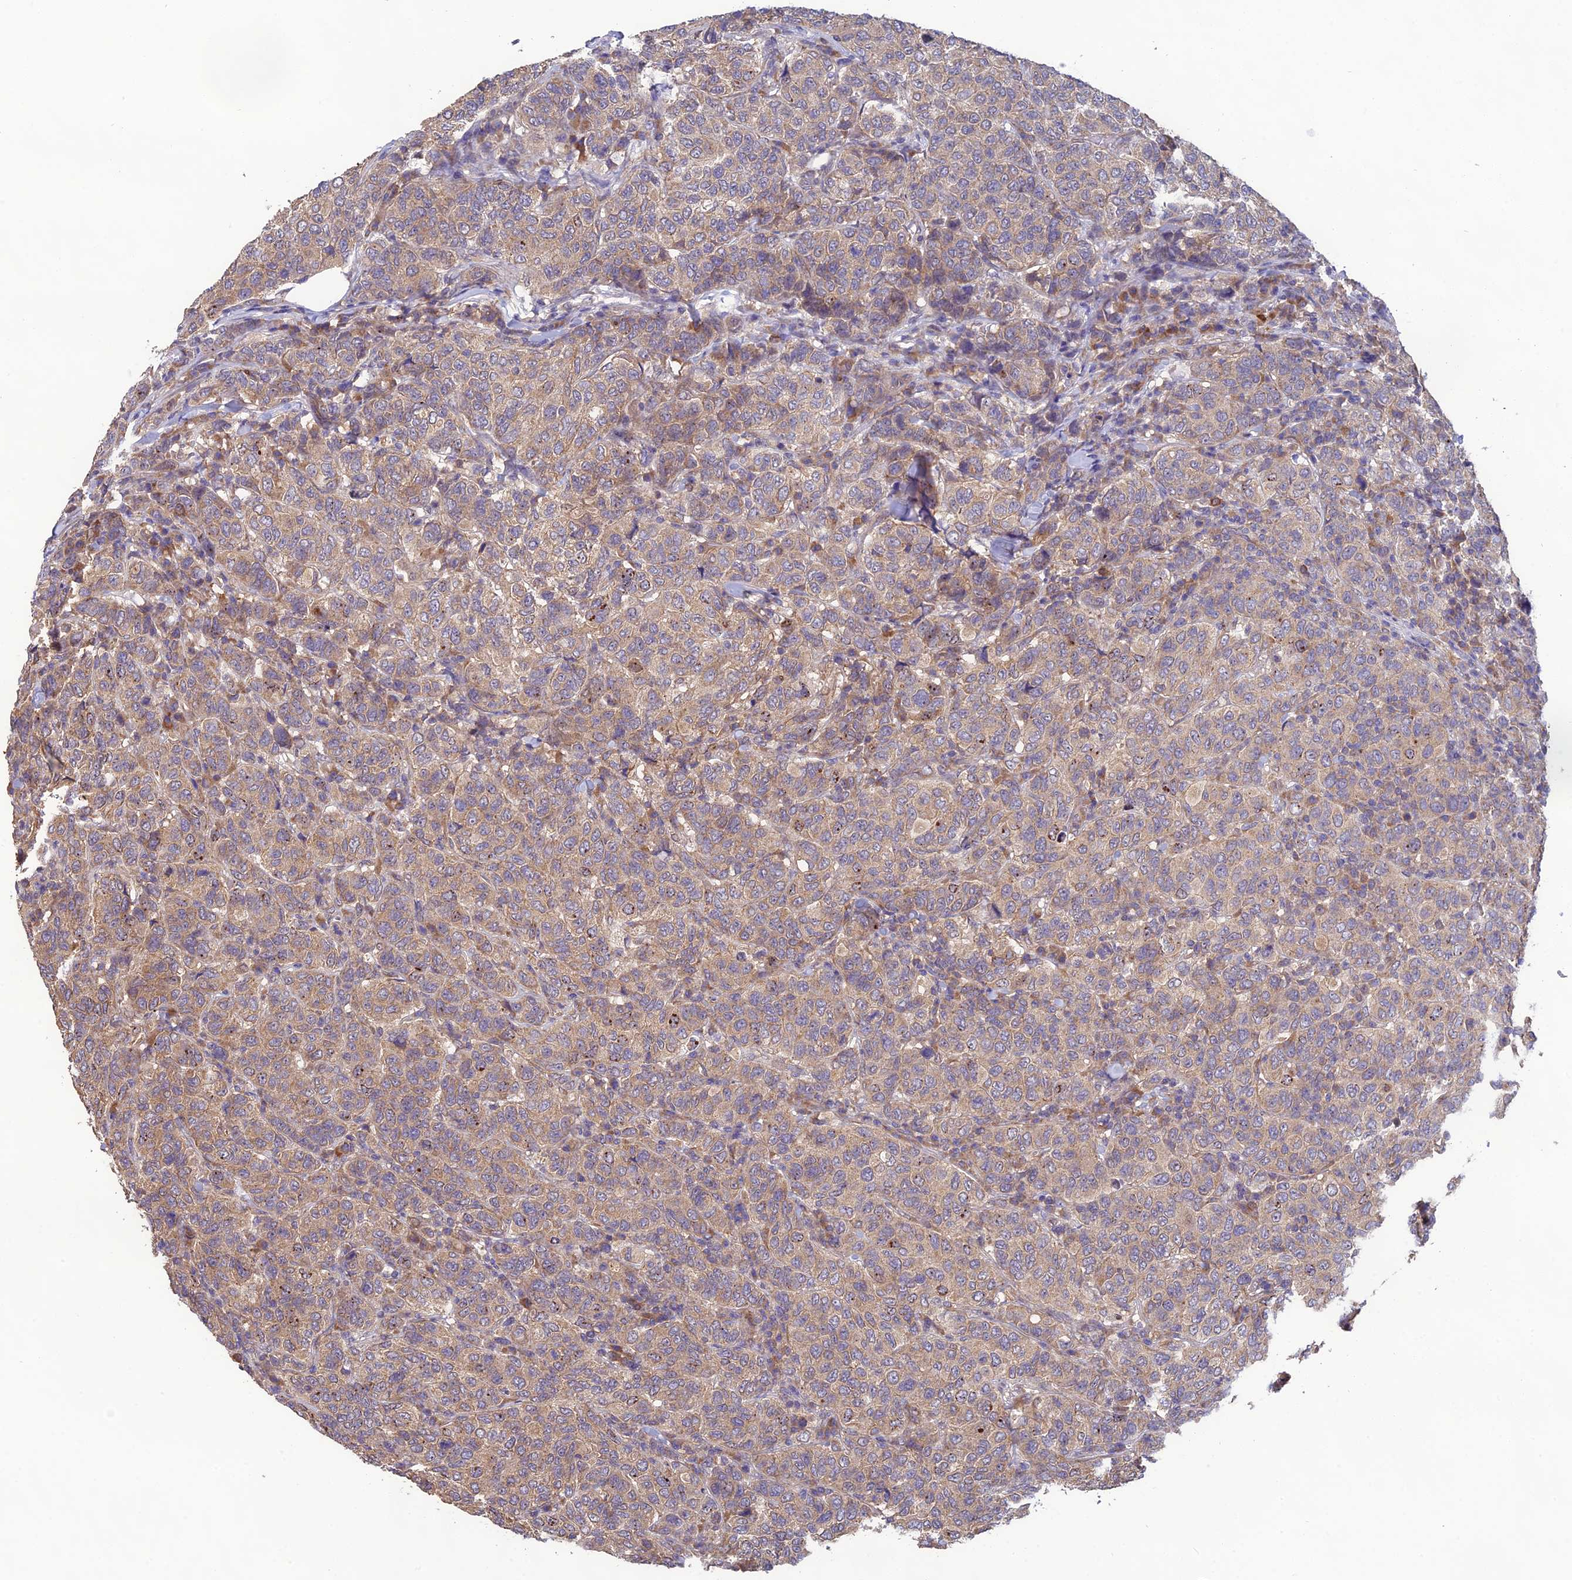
{"staining": {"intensity": "moderate", "quantity": ">75%", "location": "cytoplasmic/membranous"}, "tissue": "breast cancer", "cell_type": "Tumor cells", "image_type": "cancer", "snomed": [{"axis": "morphology", "description": "Duct carcinoma"}, {"axis": "topography", "description": "Breast"}], "caption": "Human breast intraductal carcinoma stained with a brown dye displays moderate cytoplasmic/membranous positive staining in approximately >75% of tumor cells.", "gene": "MRNIP", "patient": {"sex": "female", "age": 55}}